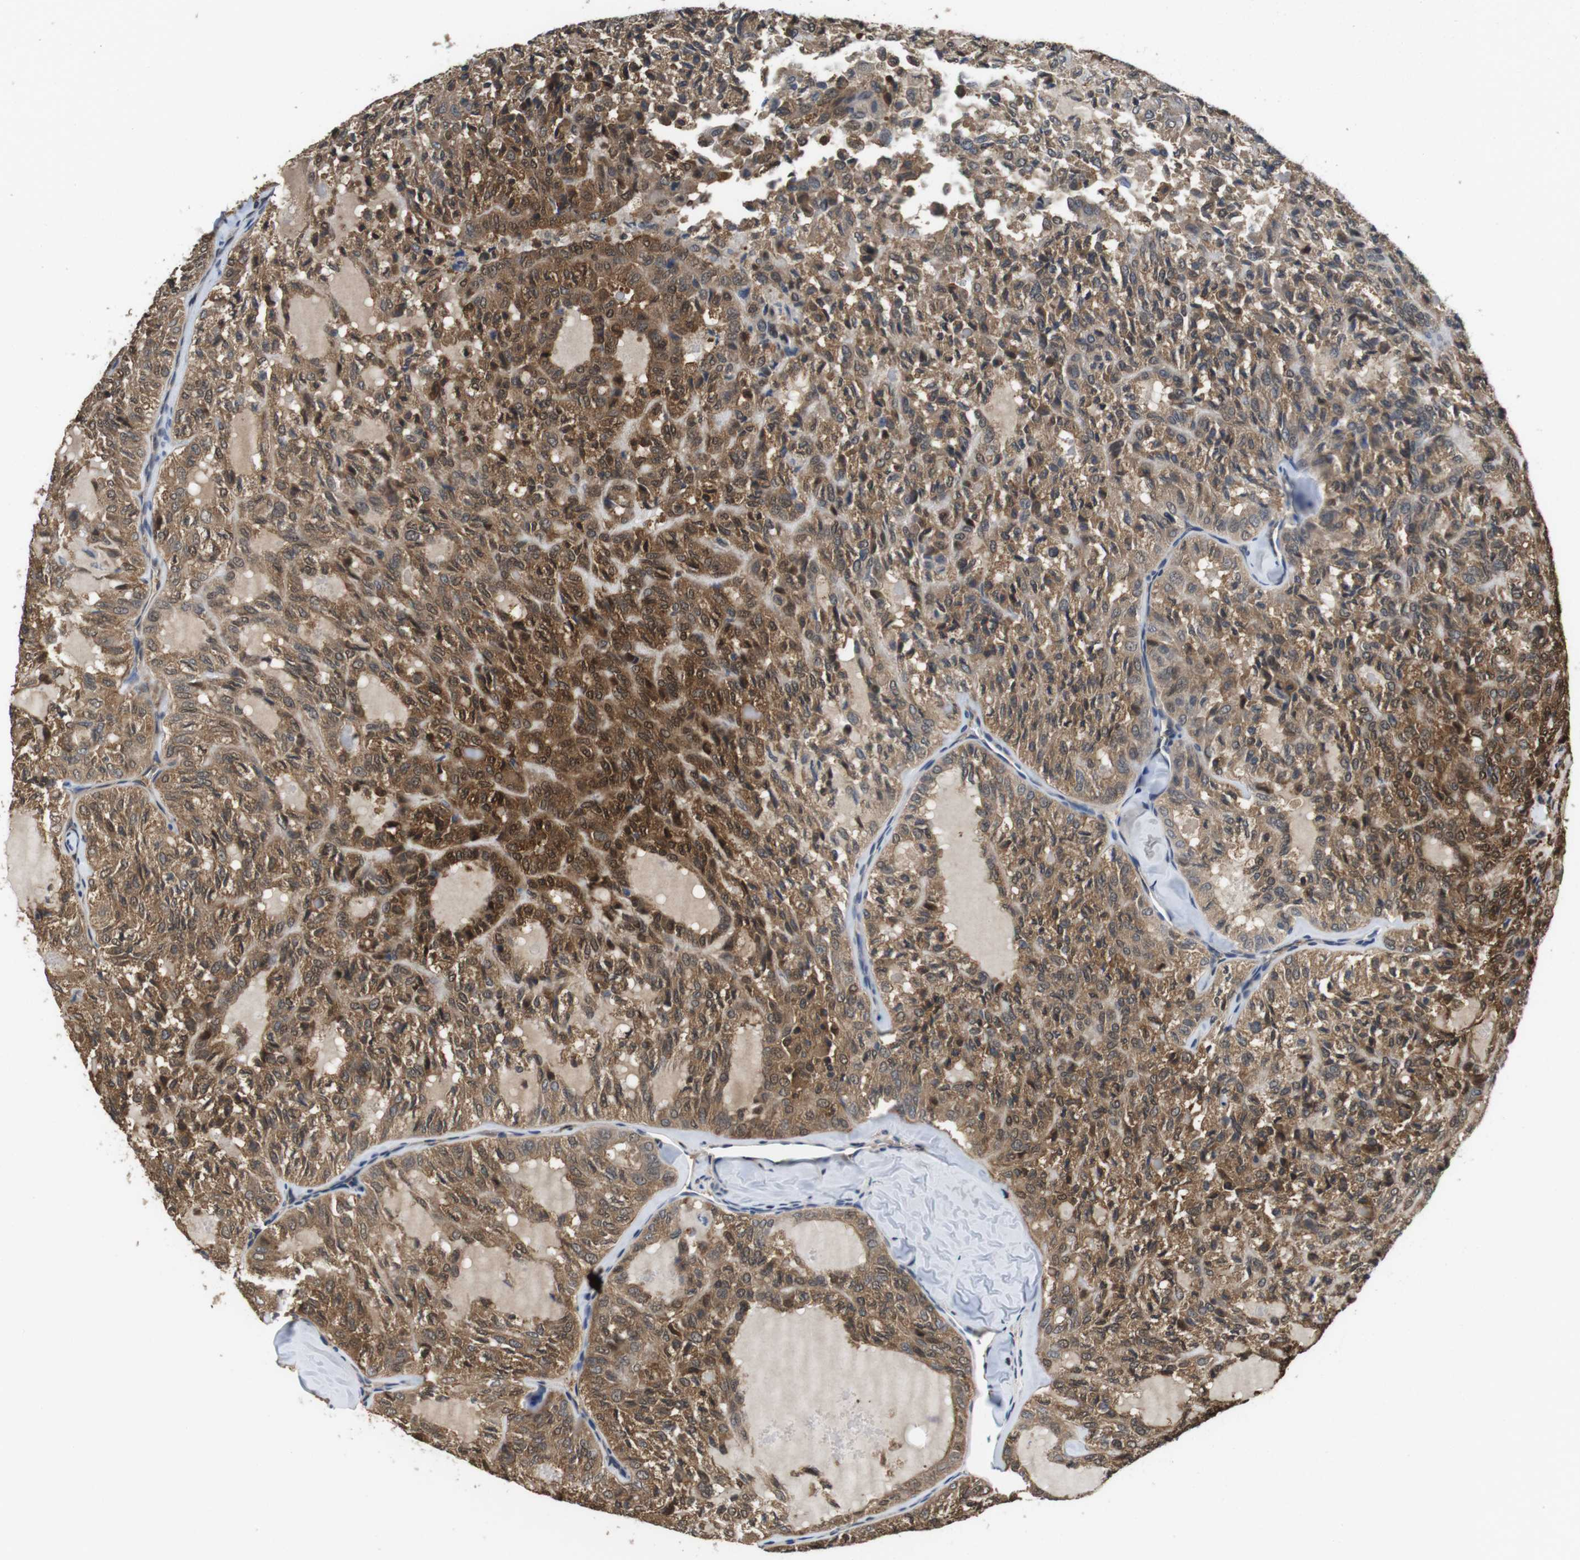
{"staining": {"intensity": "moderate", "quantity": ">75%", "location": "cytoplasmic/membranous,nuclear"}, "tissue": "thyroid cancer", "cell_type": "Tumor cells", "image_type": "cancer", "snomed": [{"axis": "morphology", "description": "Follicular adenoma carcinoma, NOS"}, {"axis": "topography", "description": "Thyroid gland"}], "caption": "This micrograph demonstrates immunohistochemistry (IHC) staining of thyroid cancer, with medium moderate cytoplasmic/membranous and nuclear staining in approximately >75% of tumor cells.", "gene": "LDHA", "patient": {"sex": "male", "age": 75}}